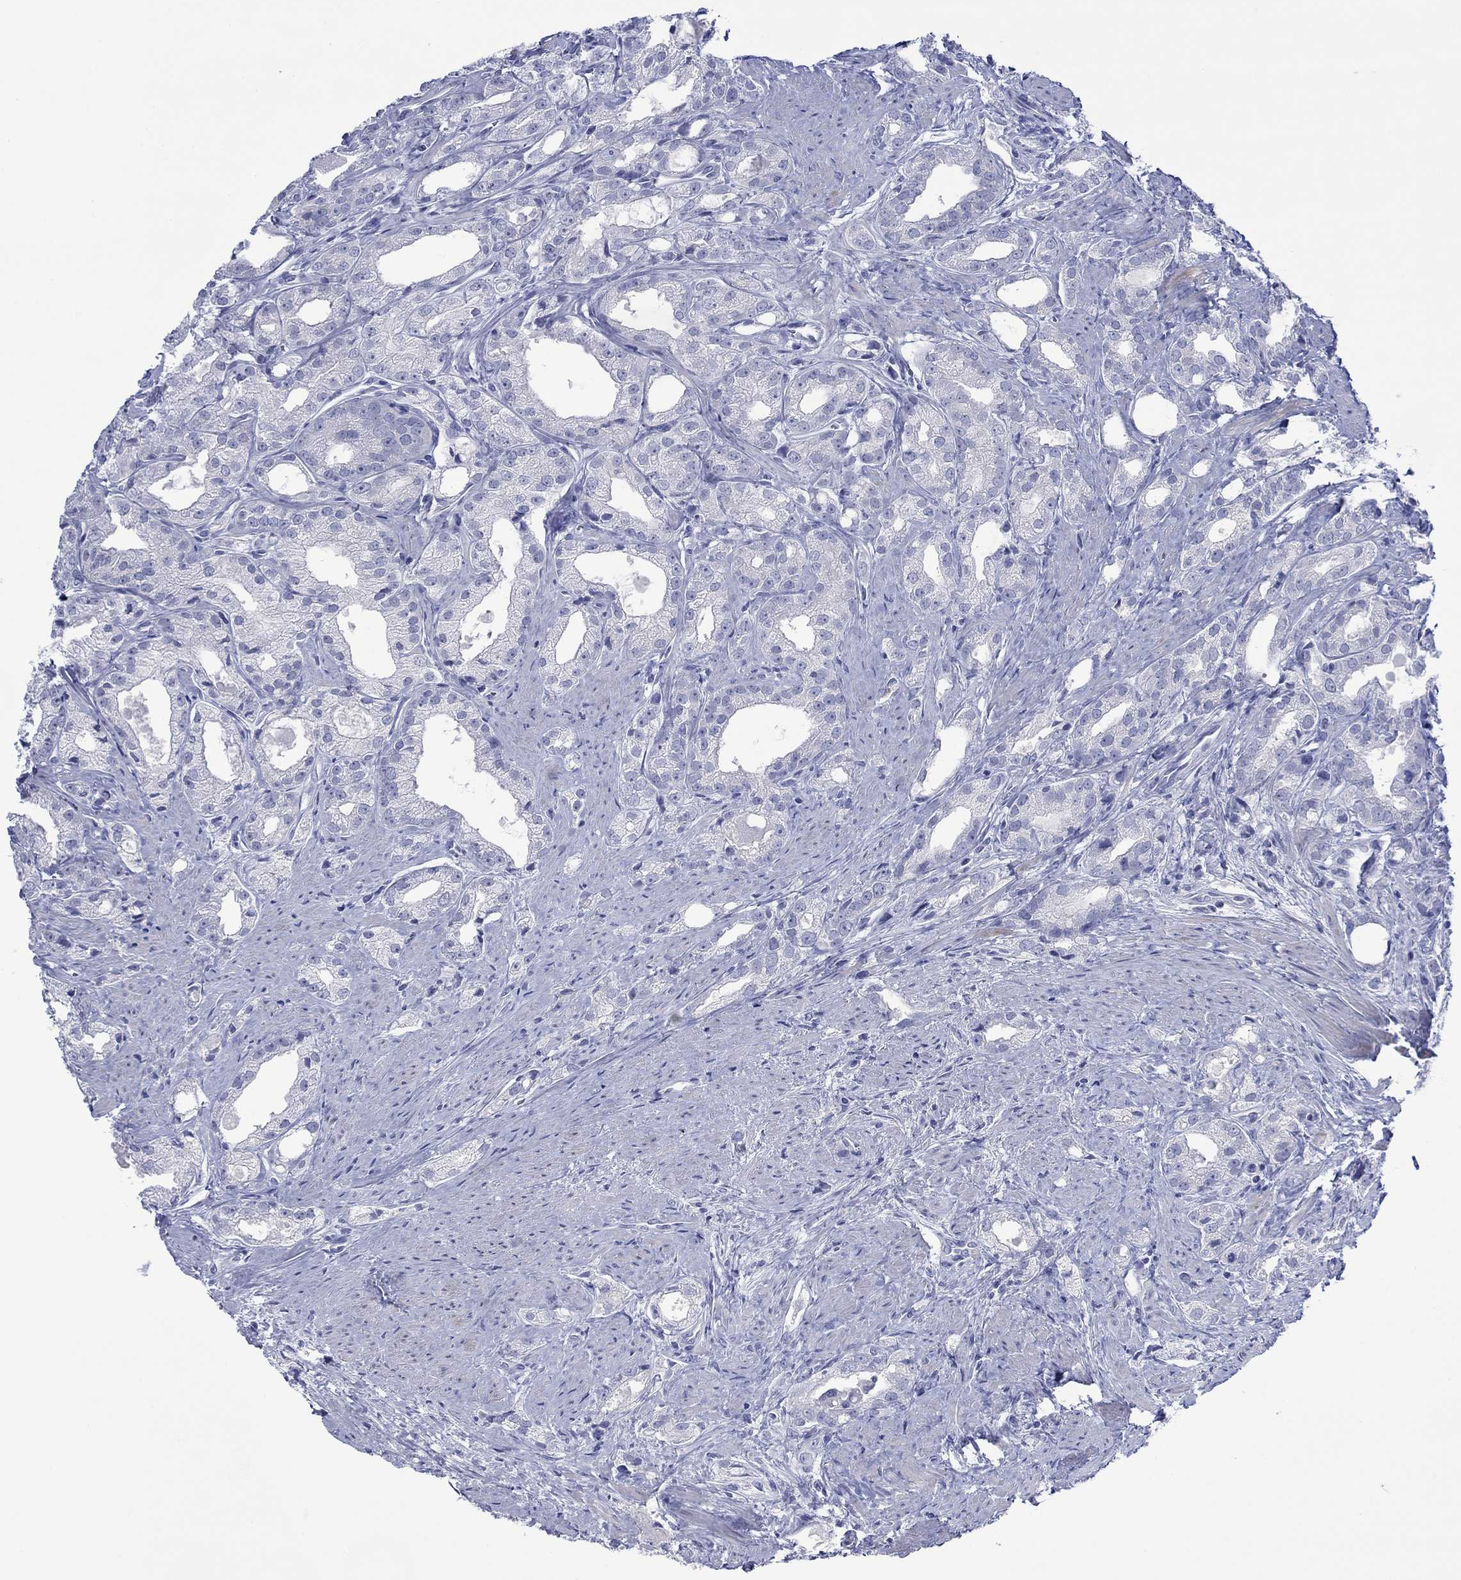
{"staining": {"intensity": "negative", "quantity": "none", "location": "none"}, "tissue": "prostate cancer", "cell_type": "Tumor cells", "image_type": "cancer", "snomed": [{"axis": "morphology", "description": "Adenocarcinoma, NOS"}, {"axis": "morphology", "description": "Adenocarcinoma, High grade"}, {"axis": "topography", "description": "Prostate"}], "caption": "Prostate cancer was stained to show a protein in brown. There is no significant staining in tumor cells.", "gene": "MLANA", "patient": {"sex": "male", "age": 70}}